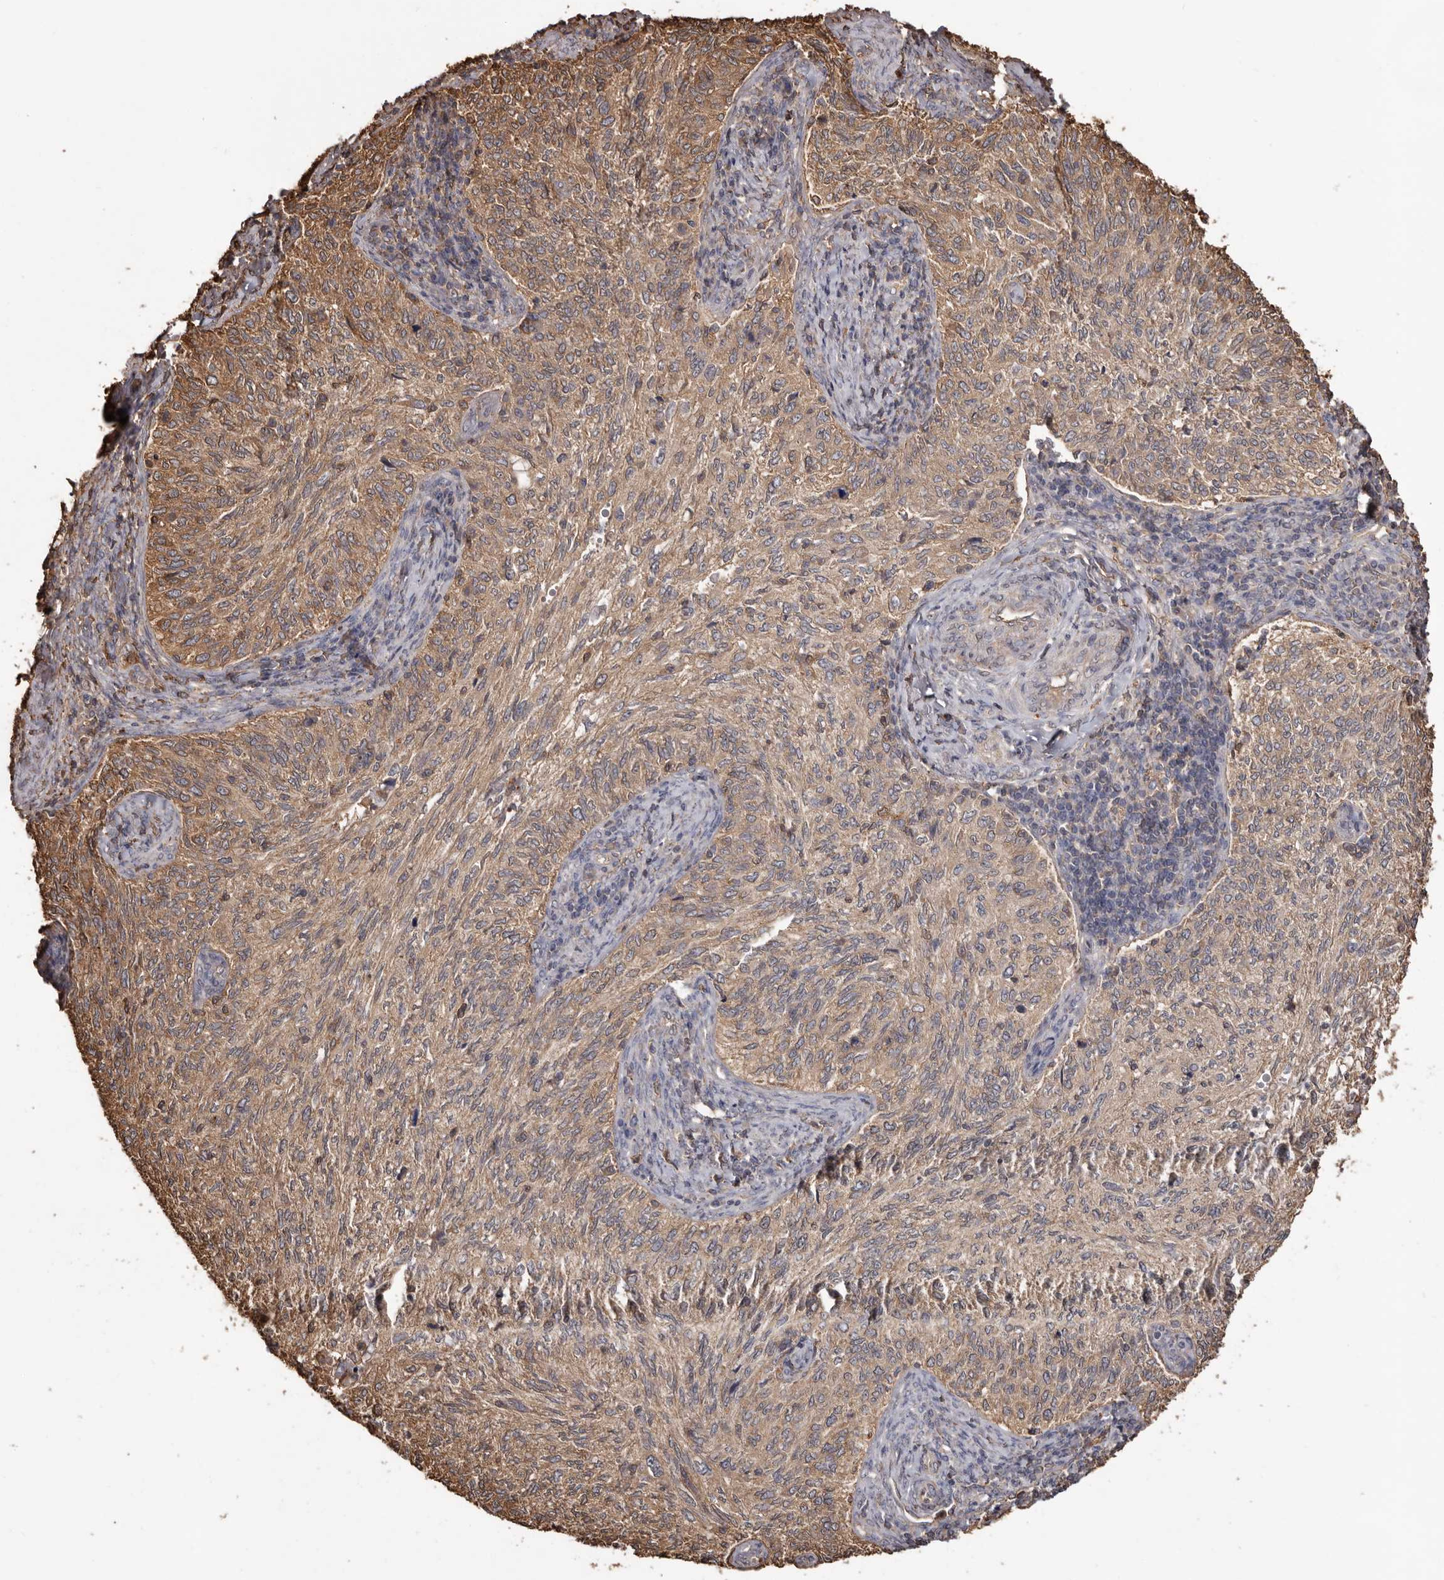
{"staining": {"intensity": "moderate", "quantity": ">75%", "location": "cytoplasmic/membranous"}, "tissue": "cervical cancer", "cell_type": "Tumor cells", "image_type": "cancer", "snomed": [{"axis": "morphology", "description": "Squamous cell carcinoma, NOS"}, {"axis": "topography", "description": "Cervix"}], "caption": "A high-resolution histopathology image shows immunohistochemistry staining of squamous cell carcinoma (cervical), which reveals moderate cytoplasmic/membranous expression in about >75% of tumor cells.", "gene": "PKM", "patient": {"sex": "female", "age": 30}}